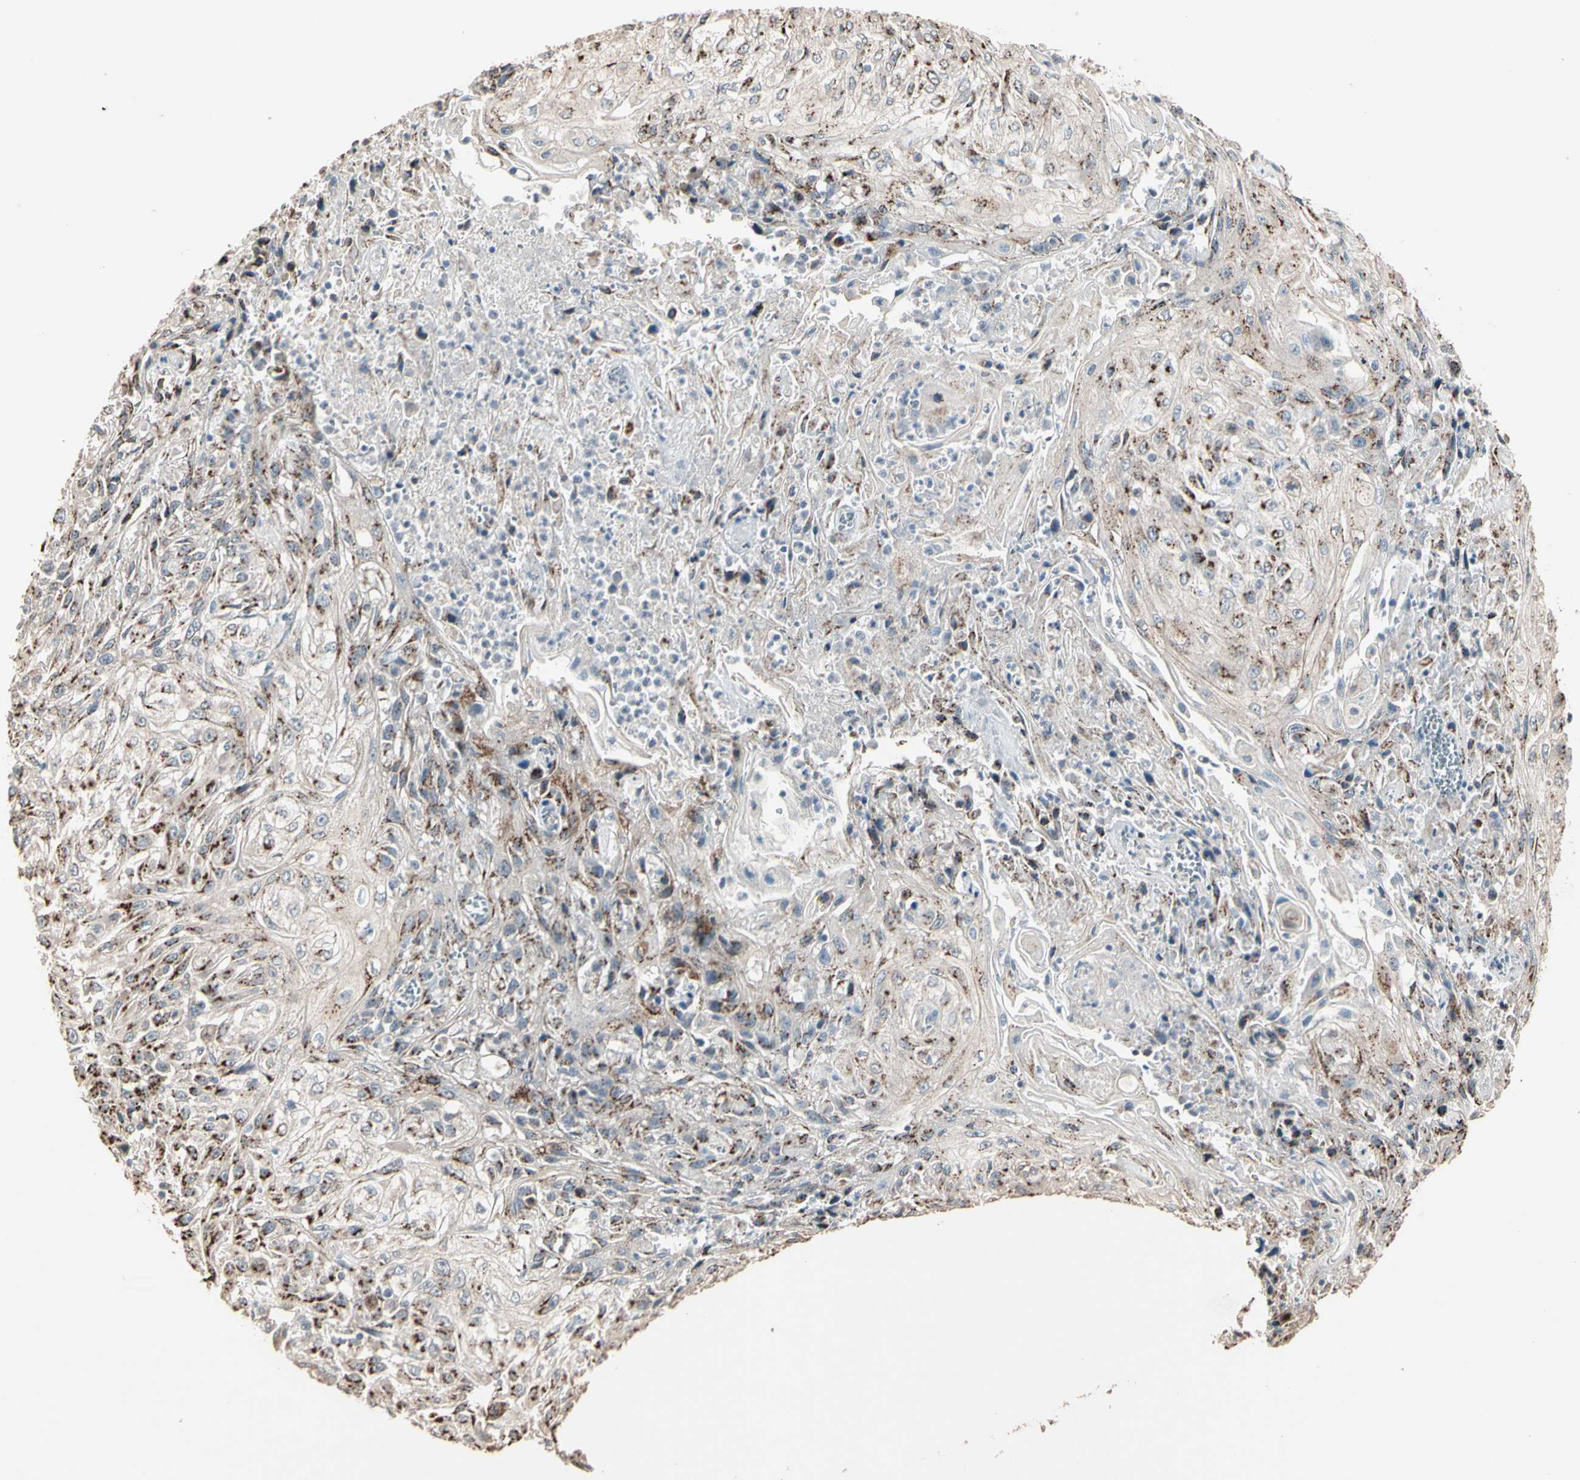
{"staining": {"intensity": "moderate", "quantity": ">75%", "location": "cytoplasmic/membranous"}, "tissue": "skin cancer", "cell_type": "Tumor cells", "image_type": "cancer", "snomed": [{"axis": "morphology", "description": "Squamous cell carcinoma, NOS"}, {"axis": "morphology", "description": "Squamous cell carcinoma, metastatic, NOS"}, {"axis": "topography", "description": "Skin"}, {"axis": "topography", "description": "Lymph node"}], "caption": "Moderate cytoplasmic/membranous staining is appreciated in about >75% of tumor cells in metastatic squamous cell carcinoma (skin).", "gene": "GALNT3", "patient": {"sex": "male", "age": 75}}